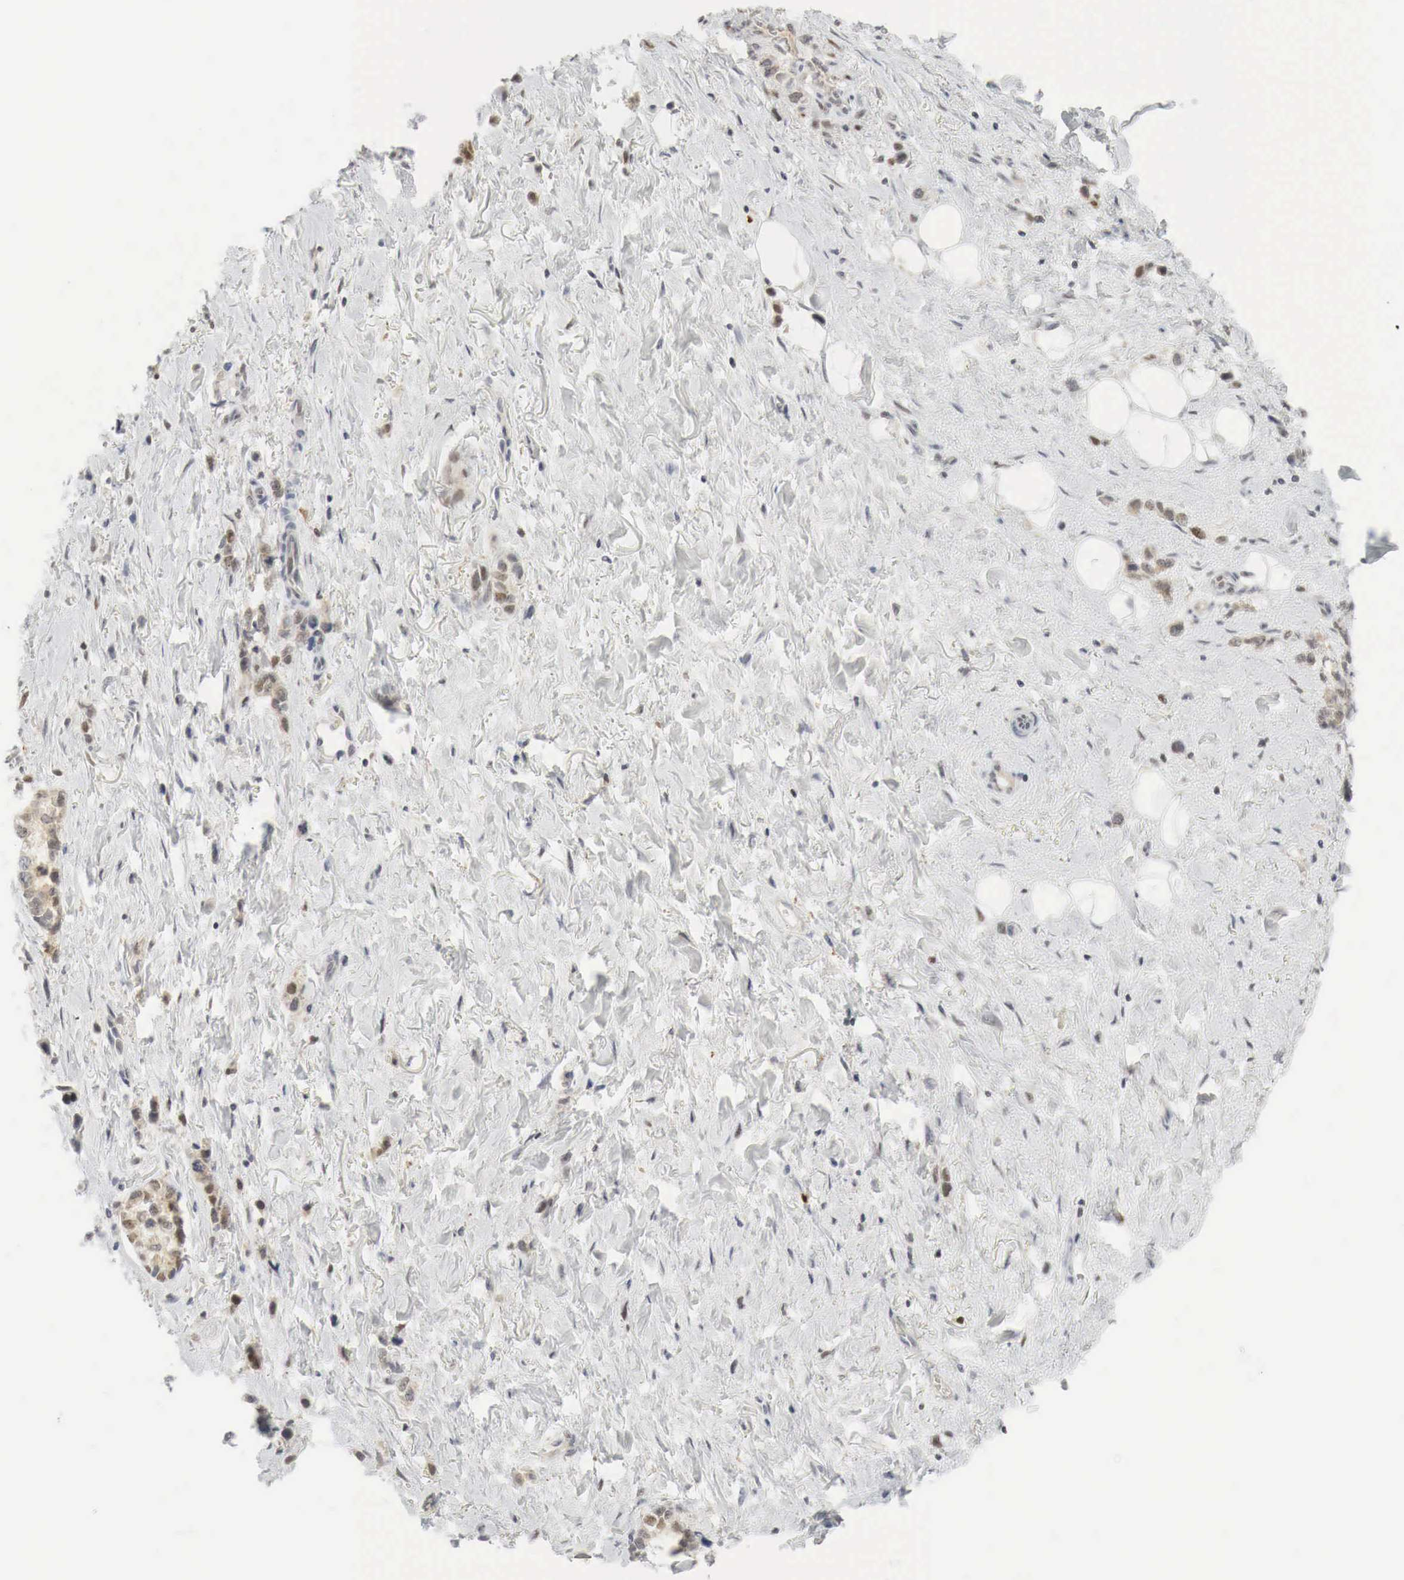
{"staining": {"intensity": "moderate", "quantity": "25%-75%", "location": "cytoplasmic/membranous,nuclear"}, "tissue": "stomach cancer", "cell_type": "Tumor cells", "image_type": "cancer", "snomed": [{"axis": "morphology", "description": "Adenocarcinoma, NOS"}, {"axis": "topography", "description": "Stomach, upper"}], "caption": "High-magnification brightfield microscopy of adenocarcinoma (stomach) stained with DAB (3,3'-diaminobenzidine) (brown) and counterstained with hematoxylin (blue). tumor cells exhibit moderate cytoplasmic/membranous and nuclear positivity is present in about25%-75% of cells.", "gene": "MYC", "patient": {"sex": "male", "age": 76}}